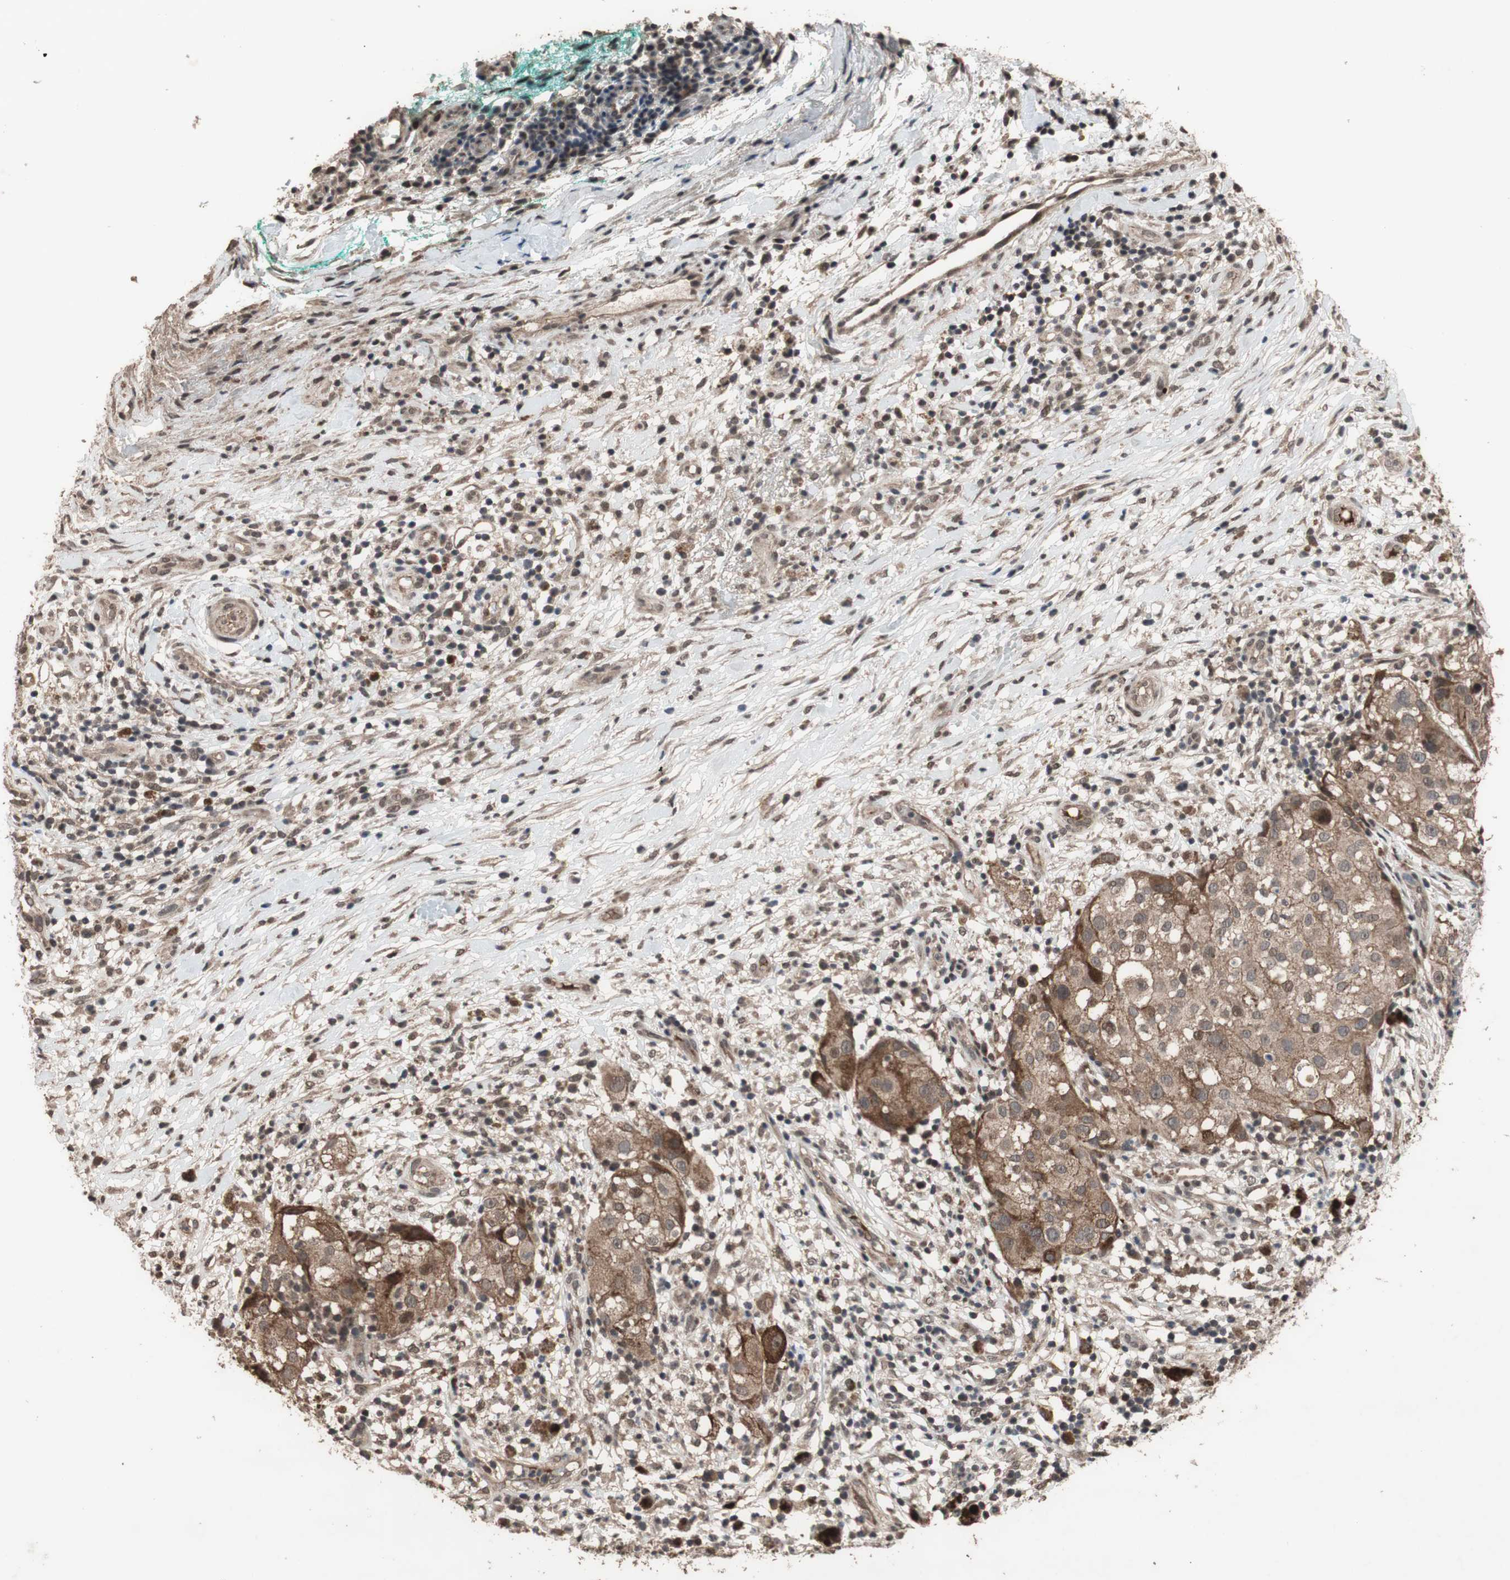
{"staining": {"intensity": "moderate", "quantity": ">75%", "location": "cytoplasmic/membranous"}, "tissue": "melanoma", "cell_type": "Tumor cells", "image_type": "cancer", "snomed": [{"axis": "morphology", "description": "Necrosis, NOS"}, {"axis": "morphology", "description": "Malignant melanoma, NOS"}, {"axis": "topography", "description": "Skin"}], "caption": "Malignant melanoma stained for a protein reveals moderate cytoplasmic/membranous positivity in tumor cells. The staining was performed using DAB (3,3'-diaminobenzidine), with brown indicating positive protein expression. Nuclei are stained blue with hematoxylin.", "gene": "KANSL1", "patient": {"sex": "female", "age": 87}}